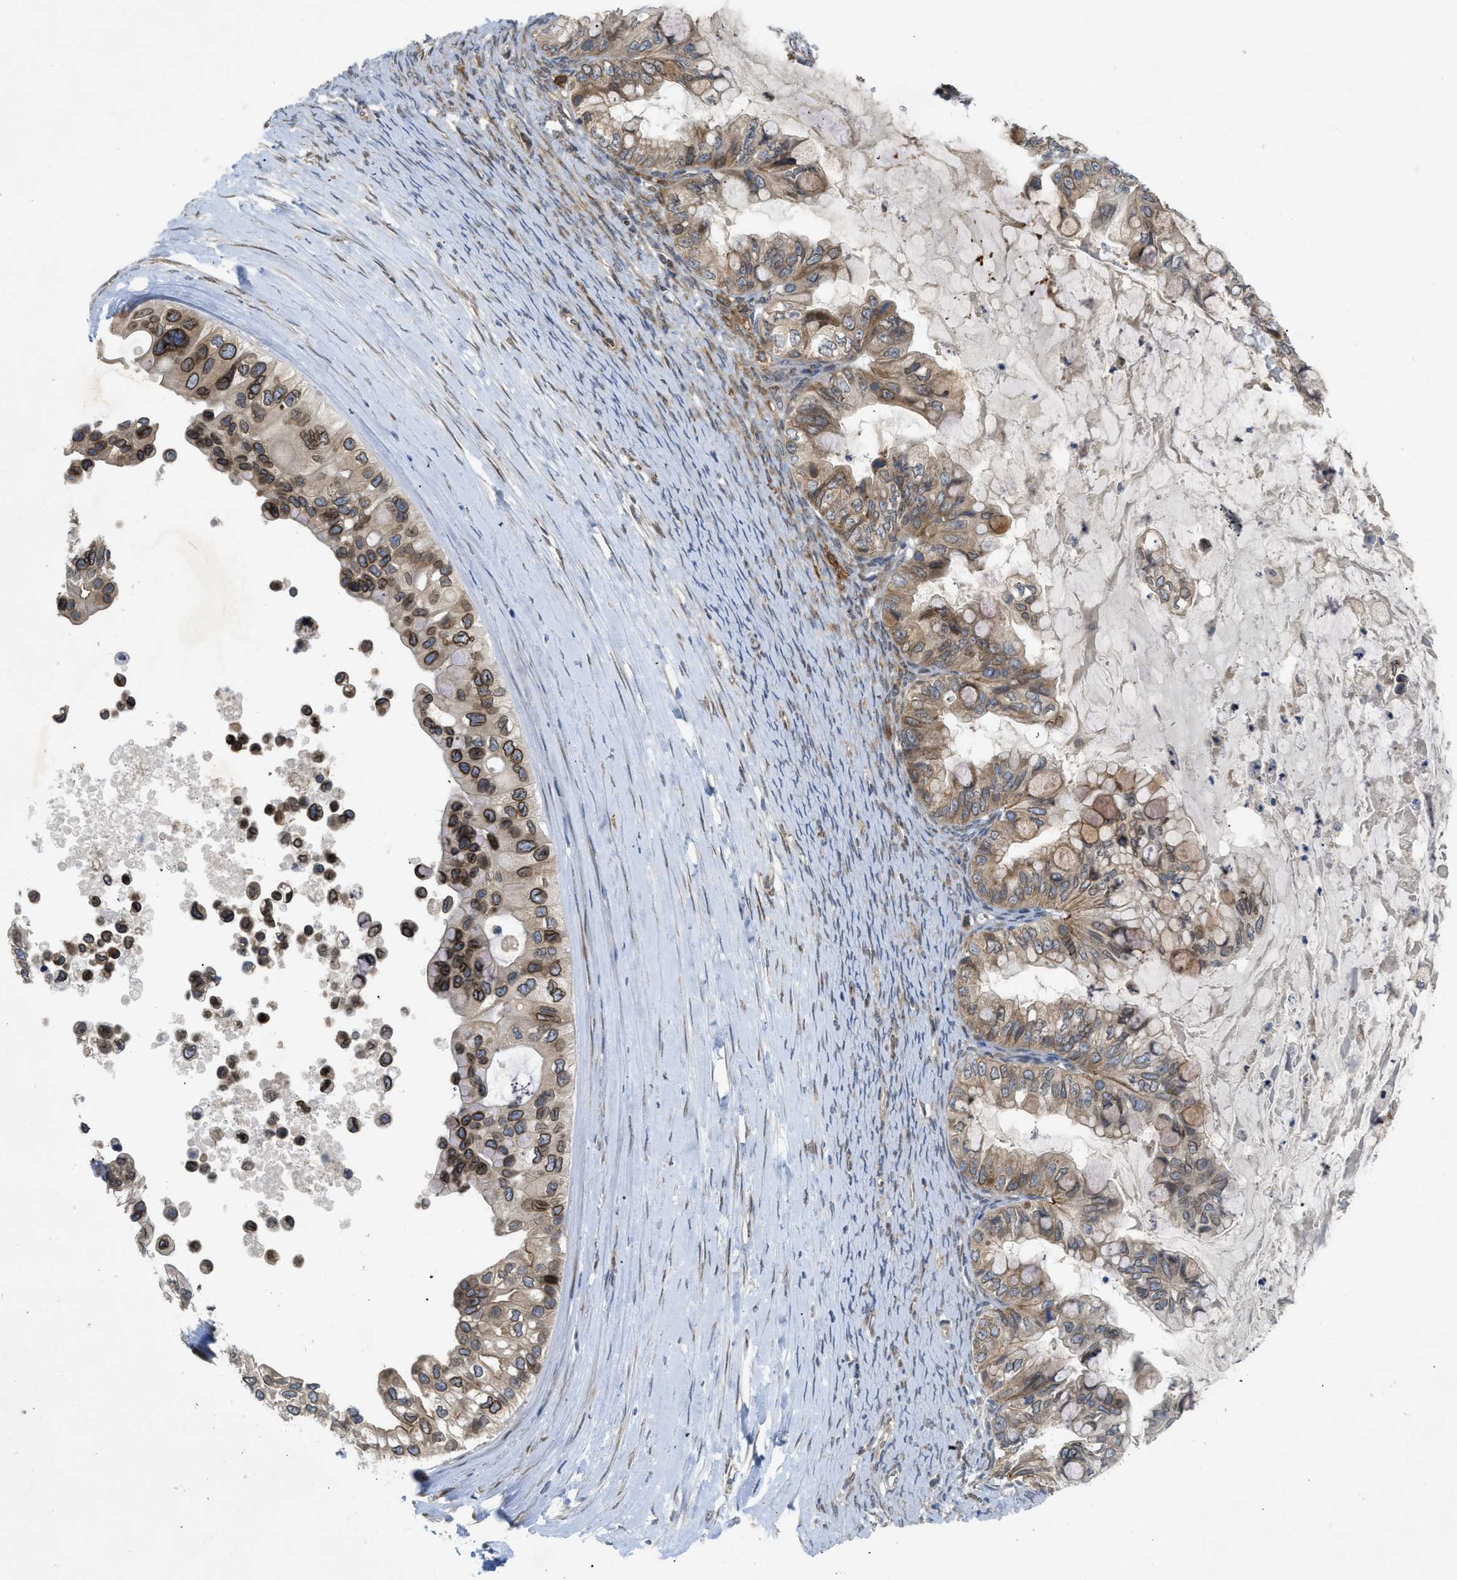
{"staining": {"intensity": "moderate", "quantity": ">75%", "location": "cytoplasmic/membranous"}, "tissue": "ovarian cancer", "cell_type": "Tumor cells", "image_type": "cancer", "snomed": [{"axis": "morphology", "description": "Cystadenocarcinoma, mucinous, NOS"}, {"axis": "topography", "description": "Ovary"}], "caption": "Immunohistochemical staining of human ovarian mucinous cystadenocarcinoma shows medium levels of moderate cytoplasmic/membranous protein staining in about >75% of tumor cells.", "gene": "EIF2AK3", "patient": {"sex": "female", "age": 80}}